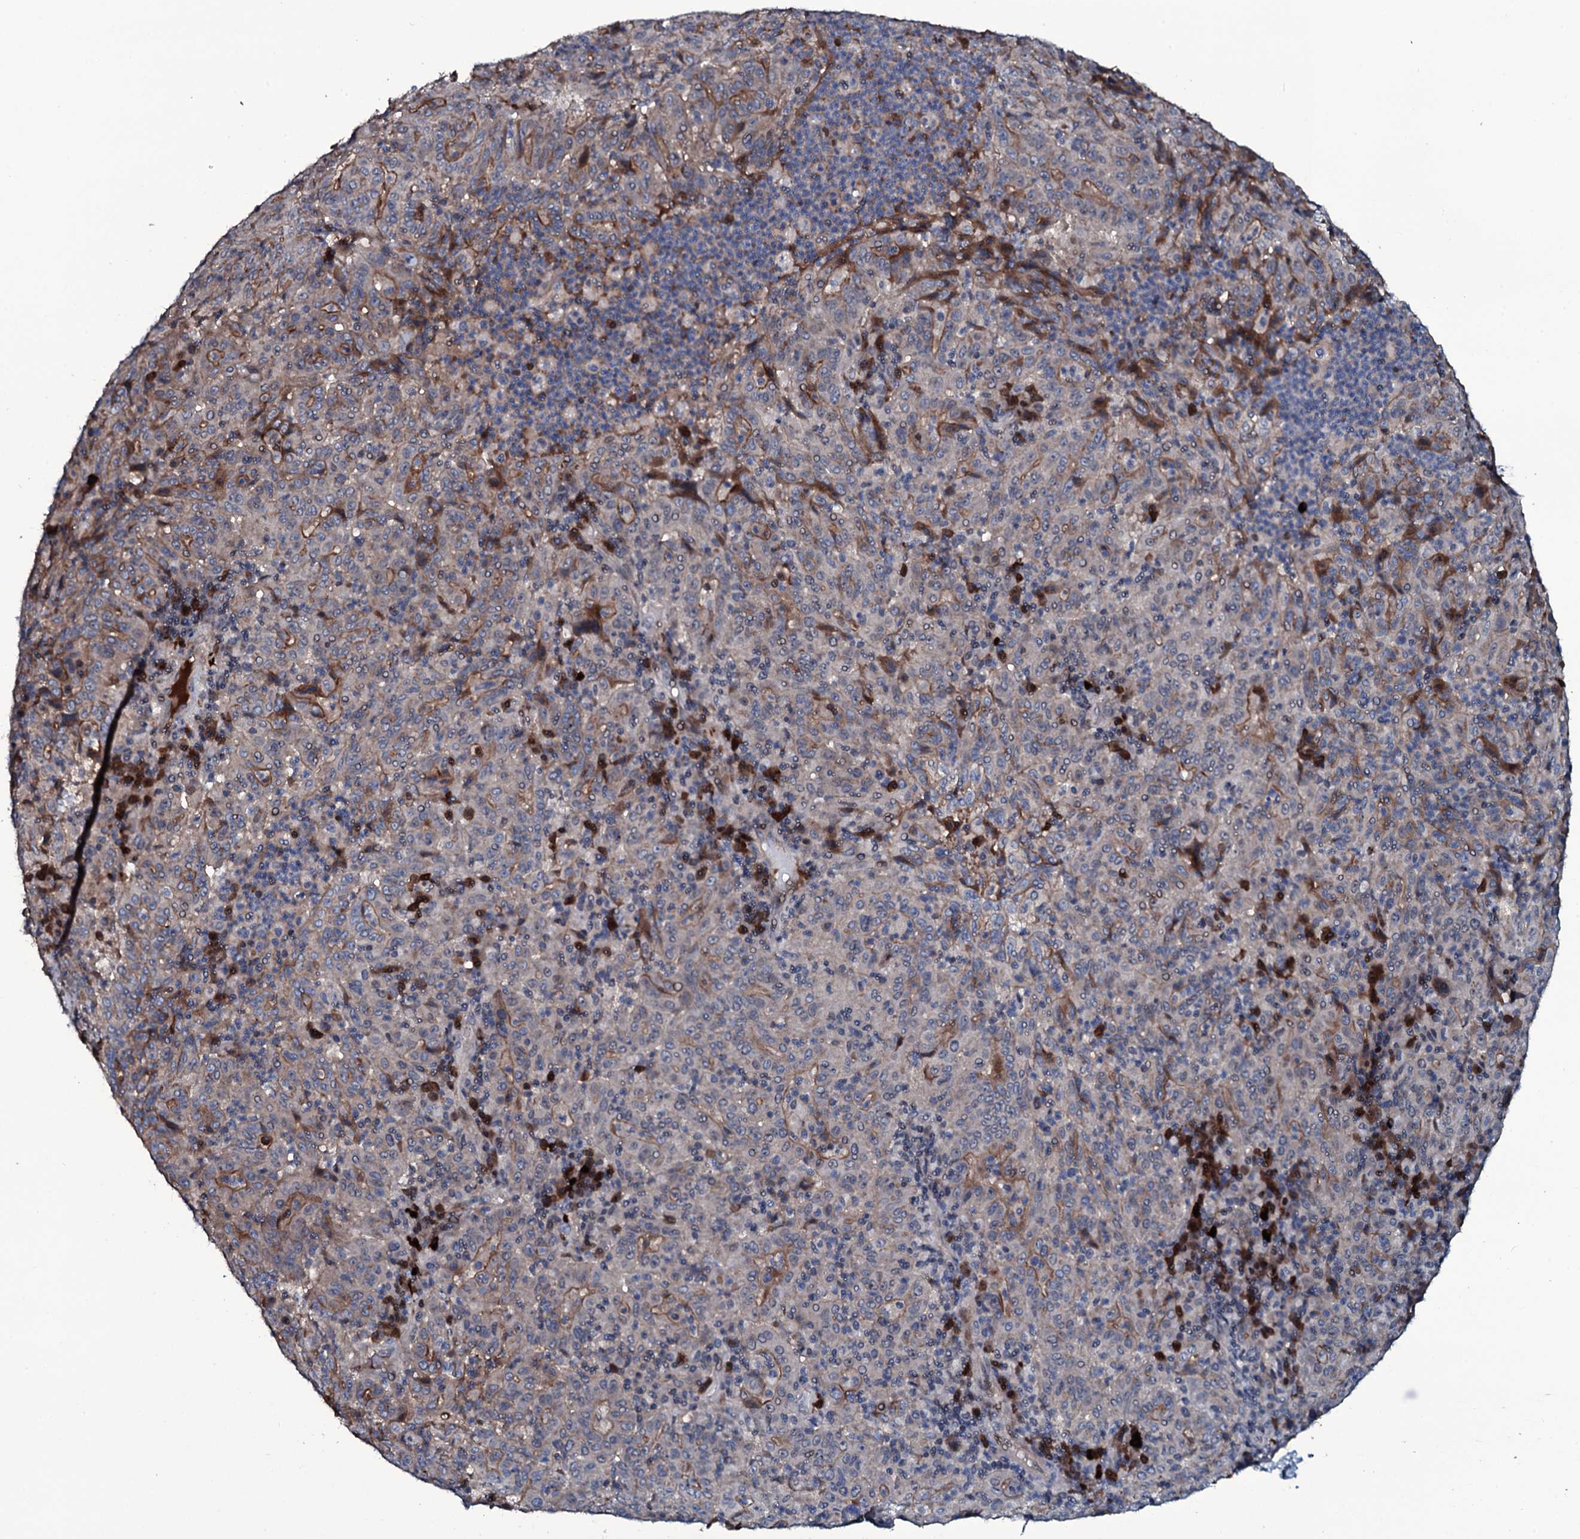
{"staining": {"intensity": "moderate", "quantity": "<25%", "location": "cytoplasmic/membranous"}, "tissue": "pancreatic cancer", "cell_type": "Tumor cells", "image_type": "cancer", "snomed": [{"axis": "morphology", "description": "Adenocarcinoma, NOS"}, {"axis": "topography", "description": "Pancreas"}], "caption": "Protein analysis of pancreatic adenocarcinoma tissue demonstrates moderate cytoplasmic/membranous expression in about <25% of tumor cells.", "gene": "LYG2", "patient": {"sex": "male", "age": 63}}